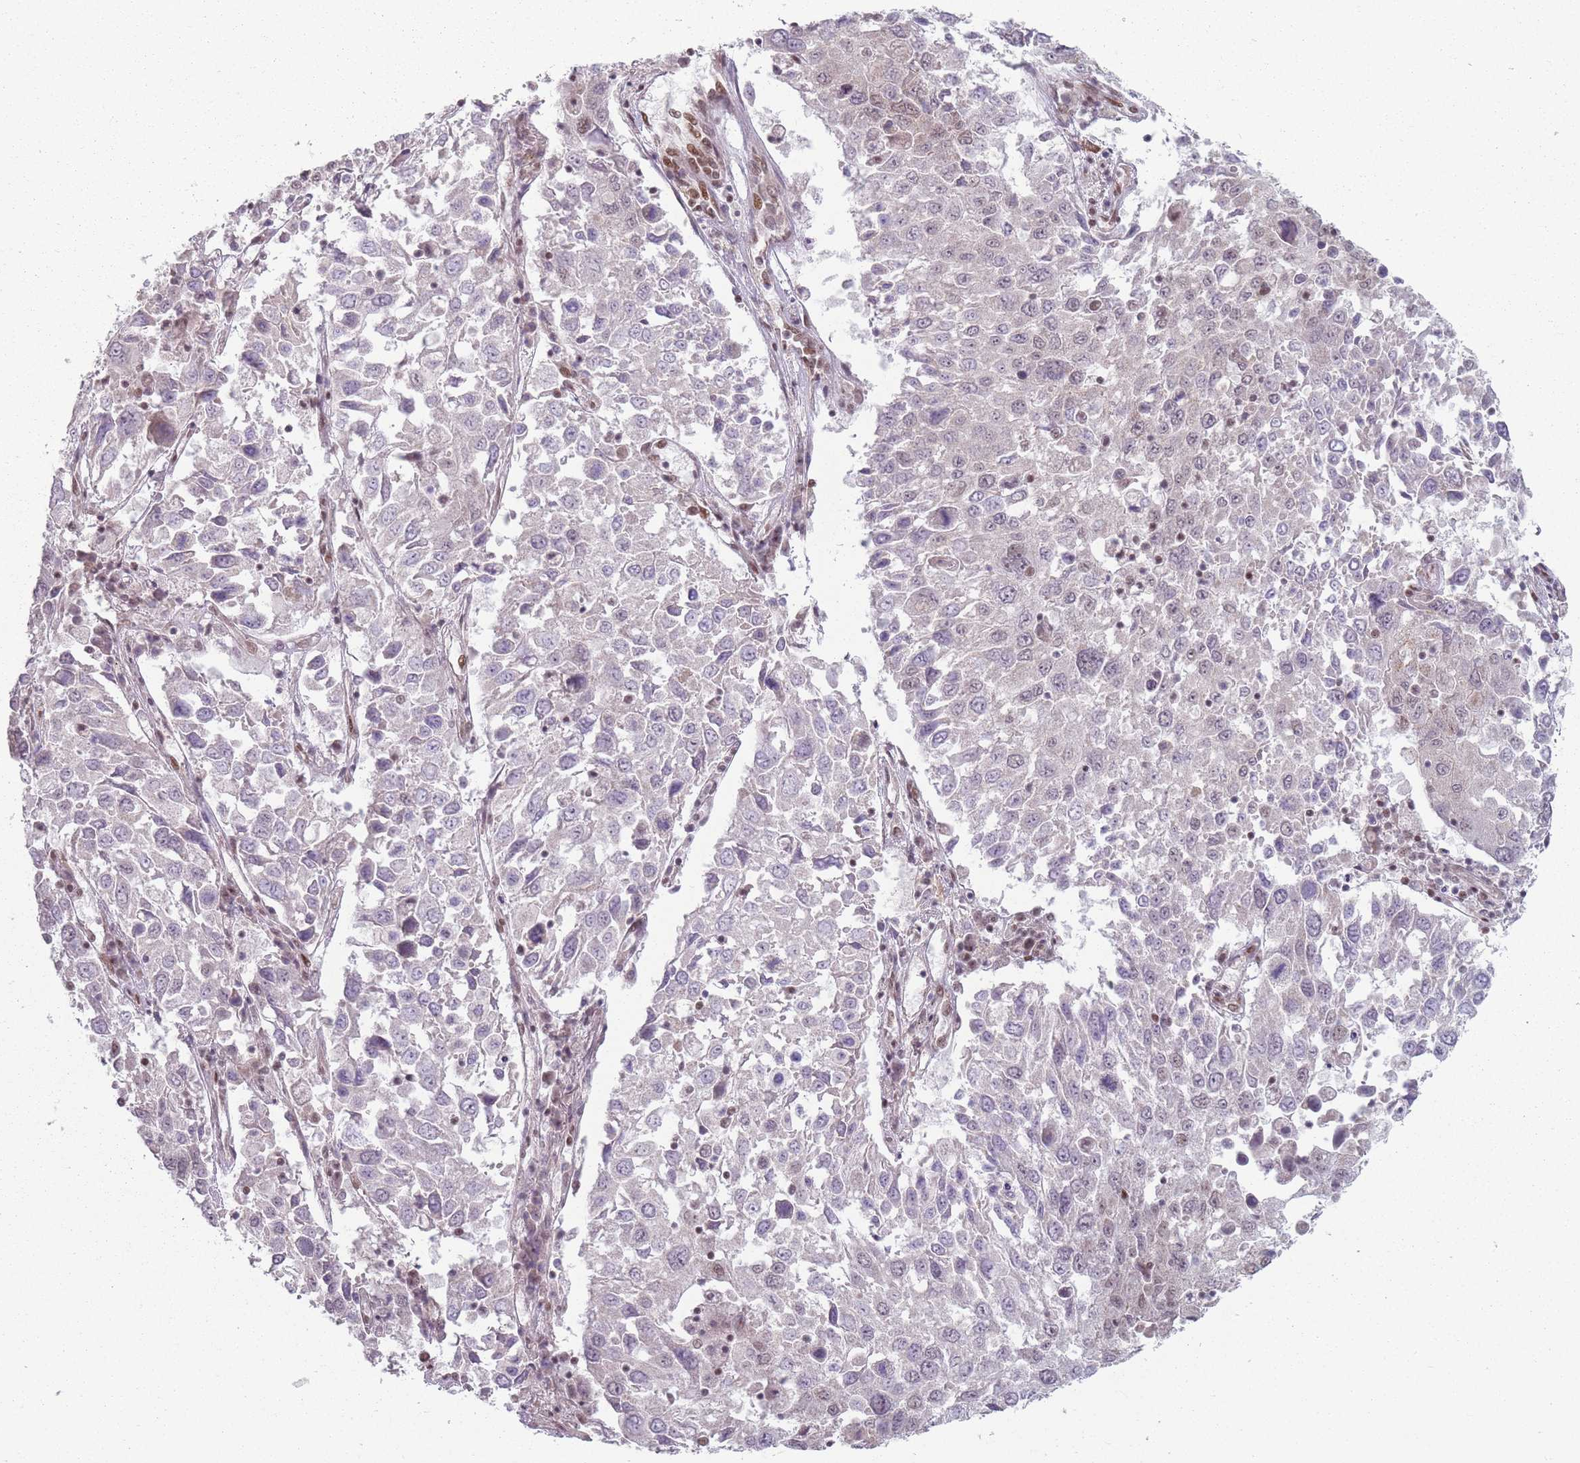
{"staining": {"intensity": "weak", "quantity": "<25%", "location": "nuclear"}, "tissue": "lung cancer", "cell_type": "Tumor cells", "image_type": "cancer", "snomed": [{"axis": "morphology", "description": "Squamous cell carcinoma, NOS"}, {"axis": "topography", "description": "Lung"}], "caption": "Tumor cells are negative for brown protein staining in squamous cell carcinoma (lung).", "gene": "SH3BGRL2", "patient": {"sex": "male", "age": 65}}